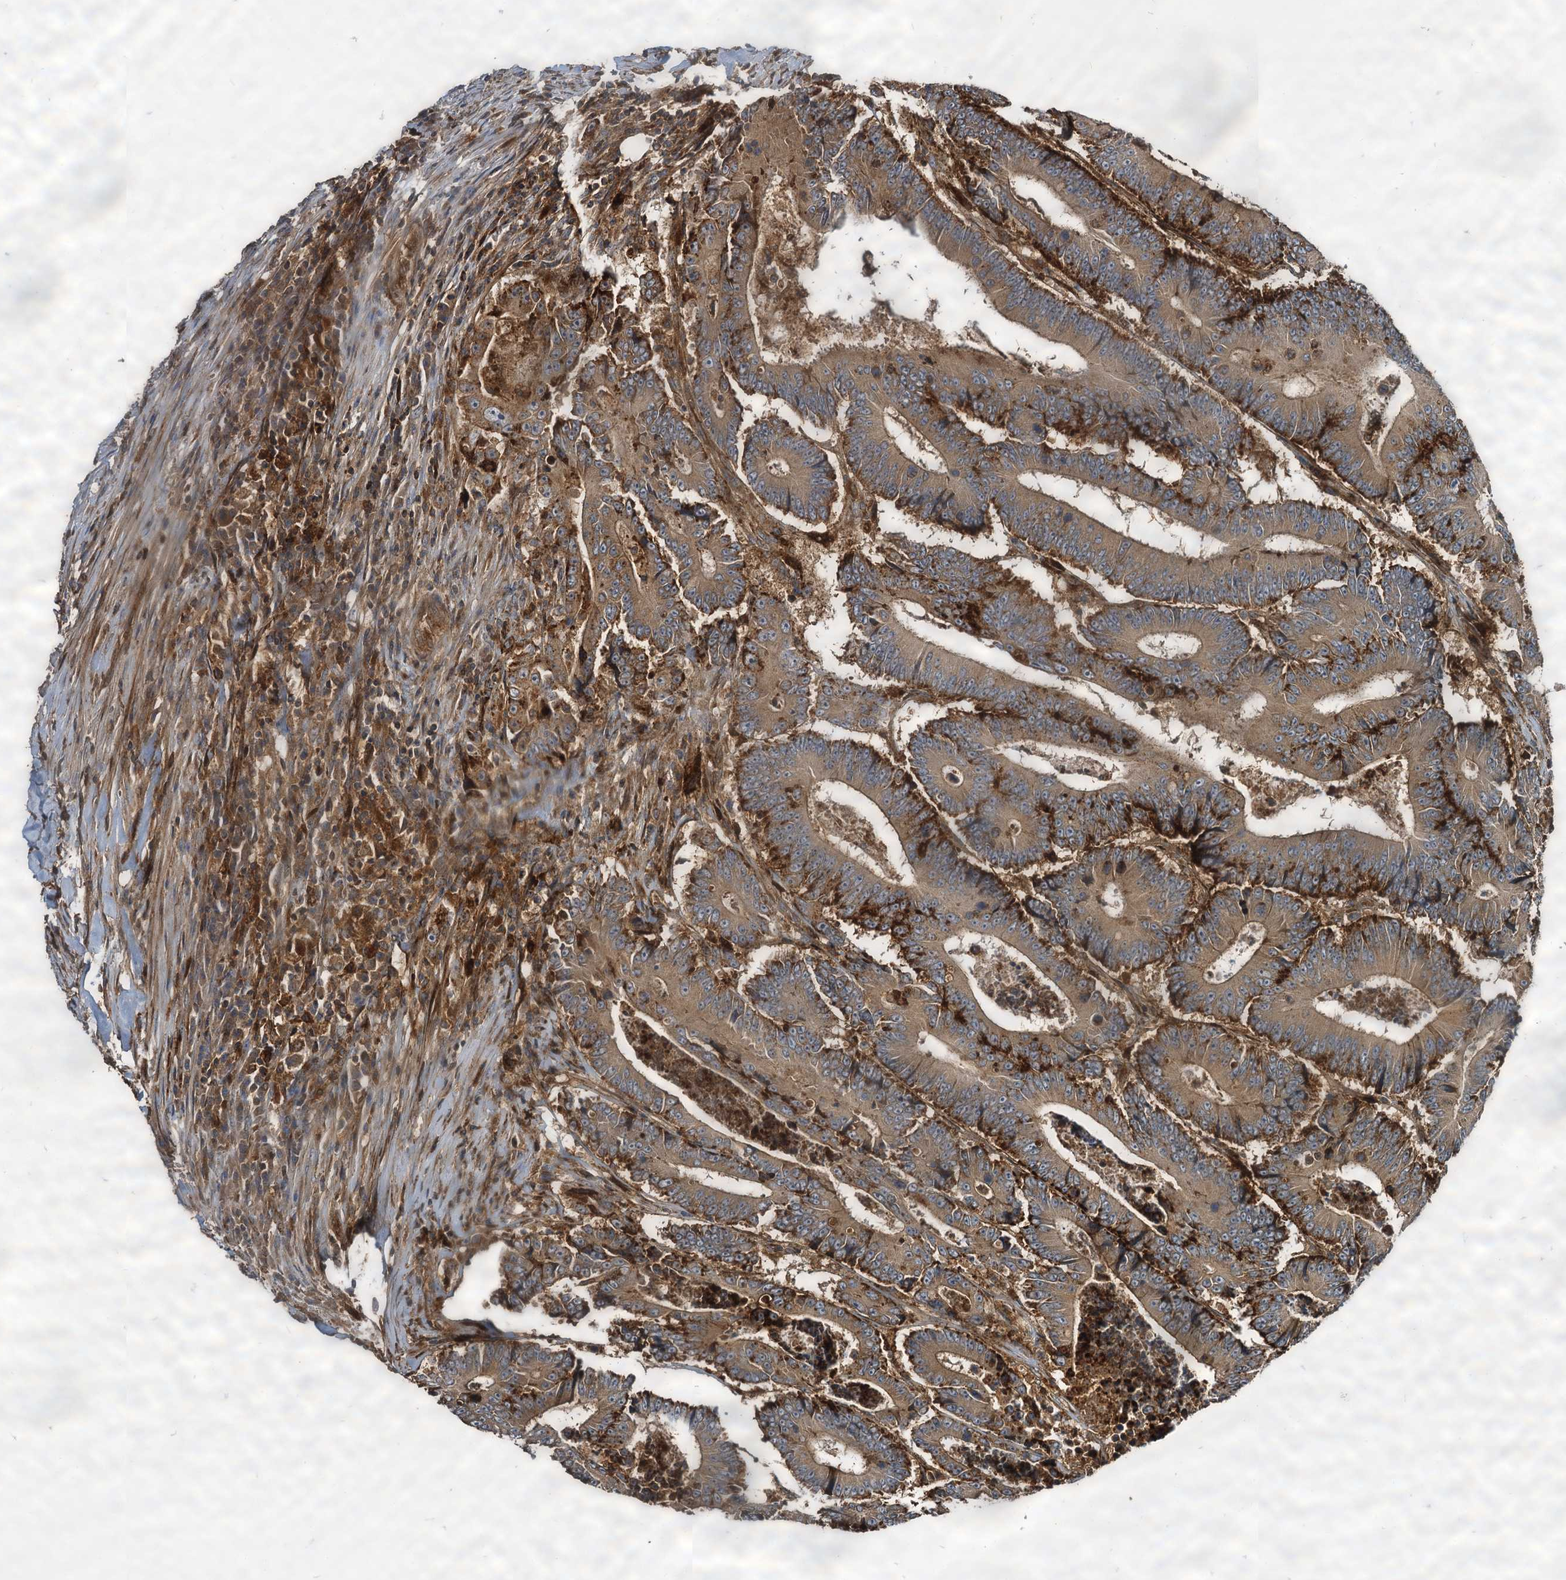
{"staining": {"intensity": "moderate", "quantity": ">75%", "location": "cytoplasmic/membranous"}, "tissue": "colorectal cancer", "cell_type": "Tumor cells", "image_type": "cancer", "snomed": [{"axis": "morphology", "description": "Adenocarcinoma, NOS"}, {"axis": "topography", "description": "Colon"}], "caption": "Immunohistochemical staining of colorectal adenocarcinoma exhibits moderate cytoplasmic/membranous protein staining in about >75% of tumor cells.", "gene": "WDR73", "patient": {"sex": "male", "age": 83}}